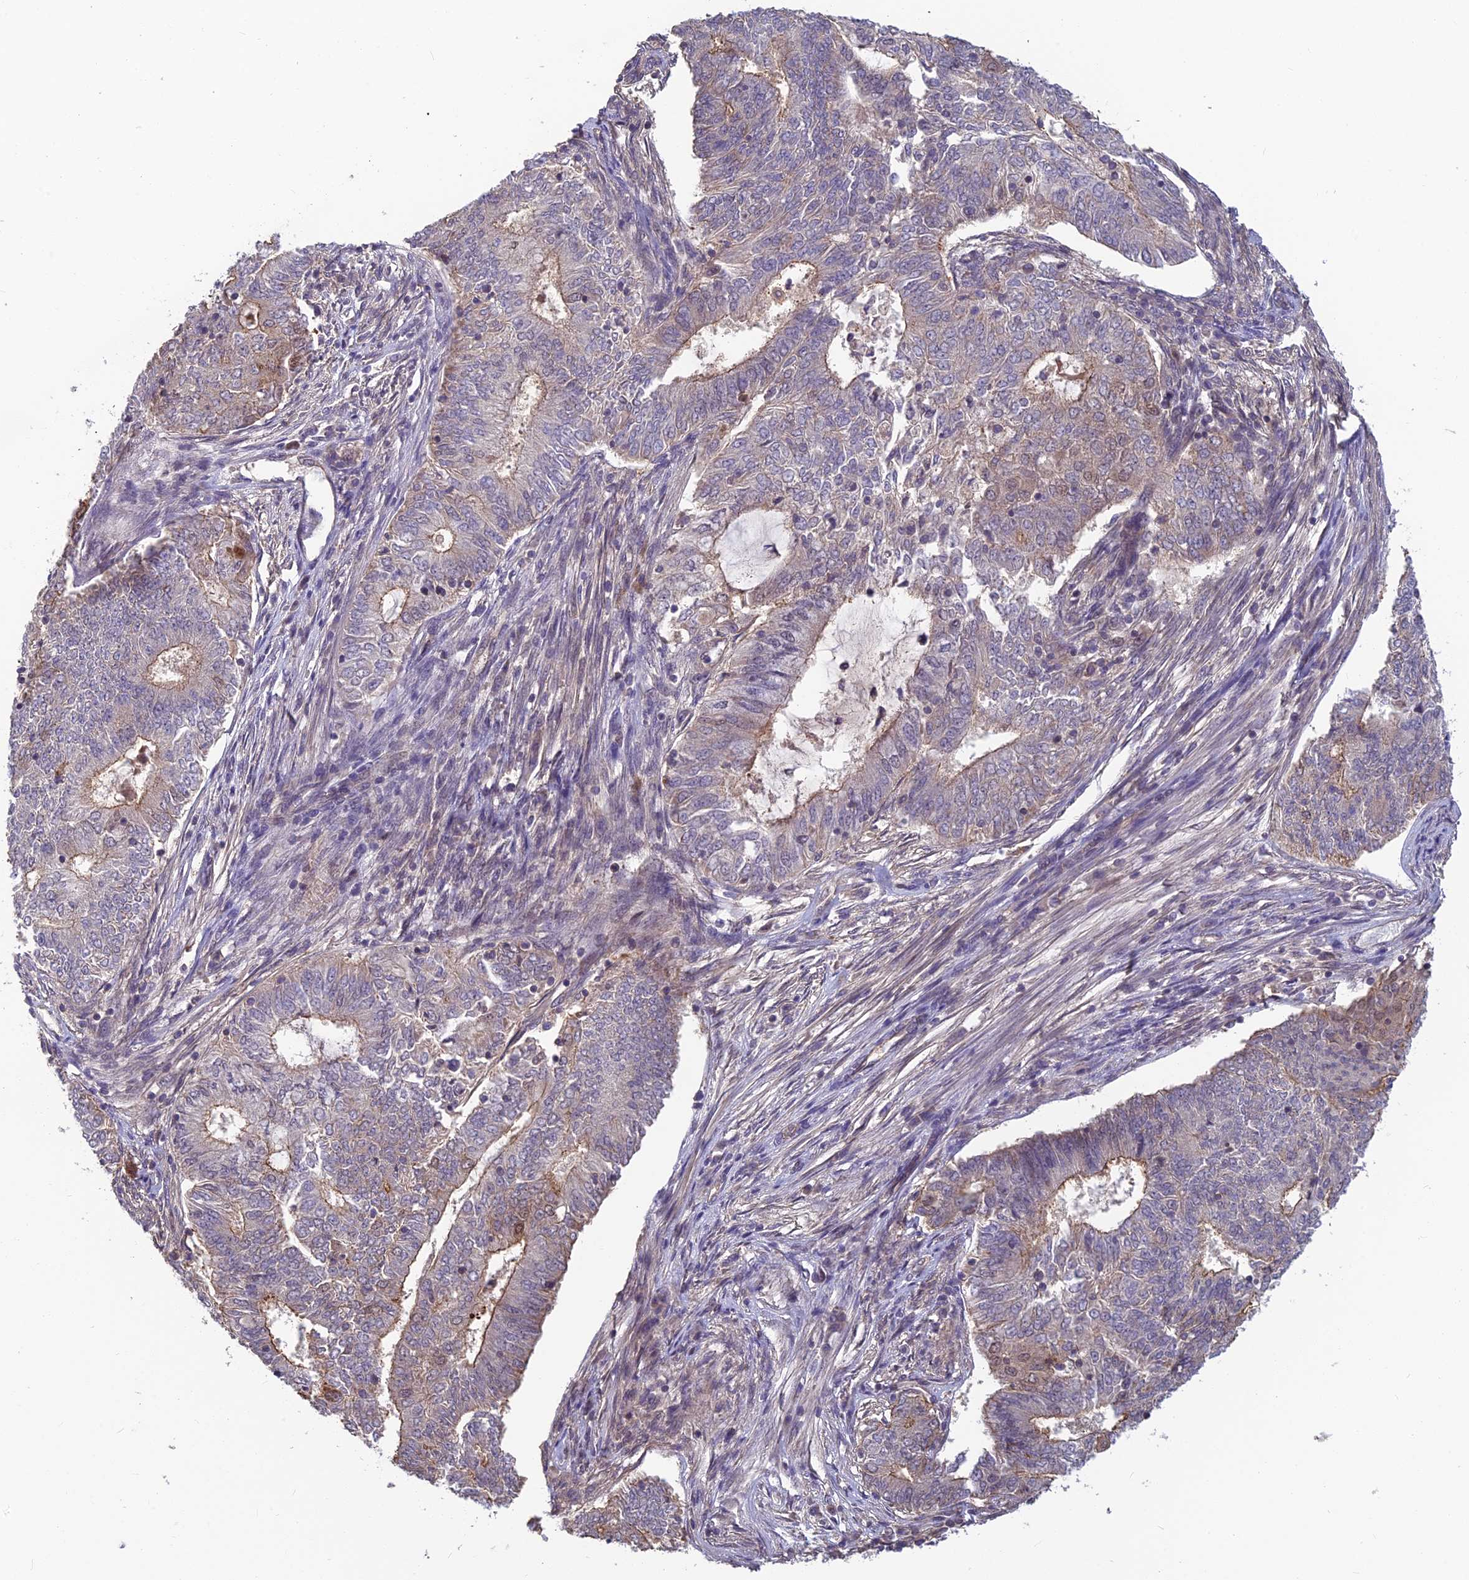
{"staining": {"intensity": "moderate", "quantity": "<25%", "location": "cytoplasmic/membranous"}, "tissue": "endometrial cancer", "cell_type": "Tumor cells", "image_type": "cancer", "snomed": [{"axis": "morphology", "description": "Adenocarcinoma, NOS"}, {"axis": "topography", "description": "Endometrium"}], "caption": "The image shows staining of endometrial cancer, revealing moderate cytoplasmic/membranous protein staining (brown color) within tumor cells. The staining was performed using DAB, with brown indicating positive protein expression. Nuclei are stained blue with hematoxylin.", "gene": "PIKFYVE", "patient": {"sex": "female", "age": 62}}